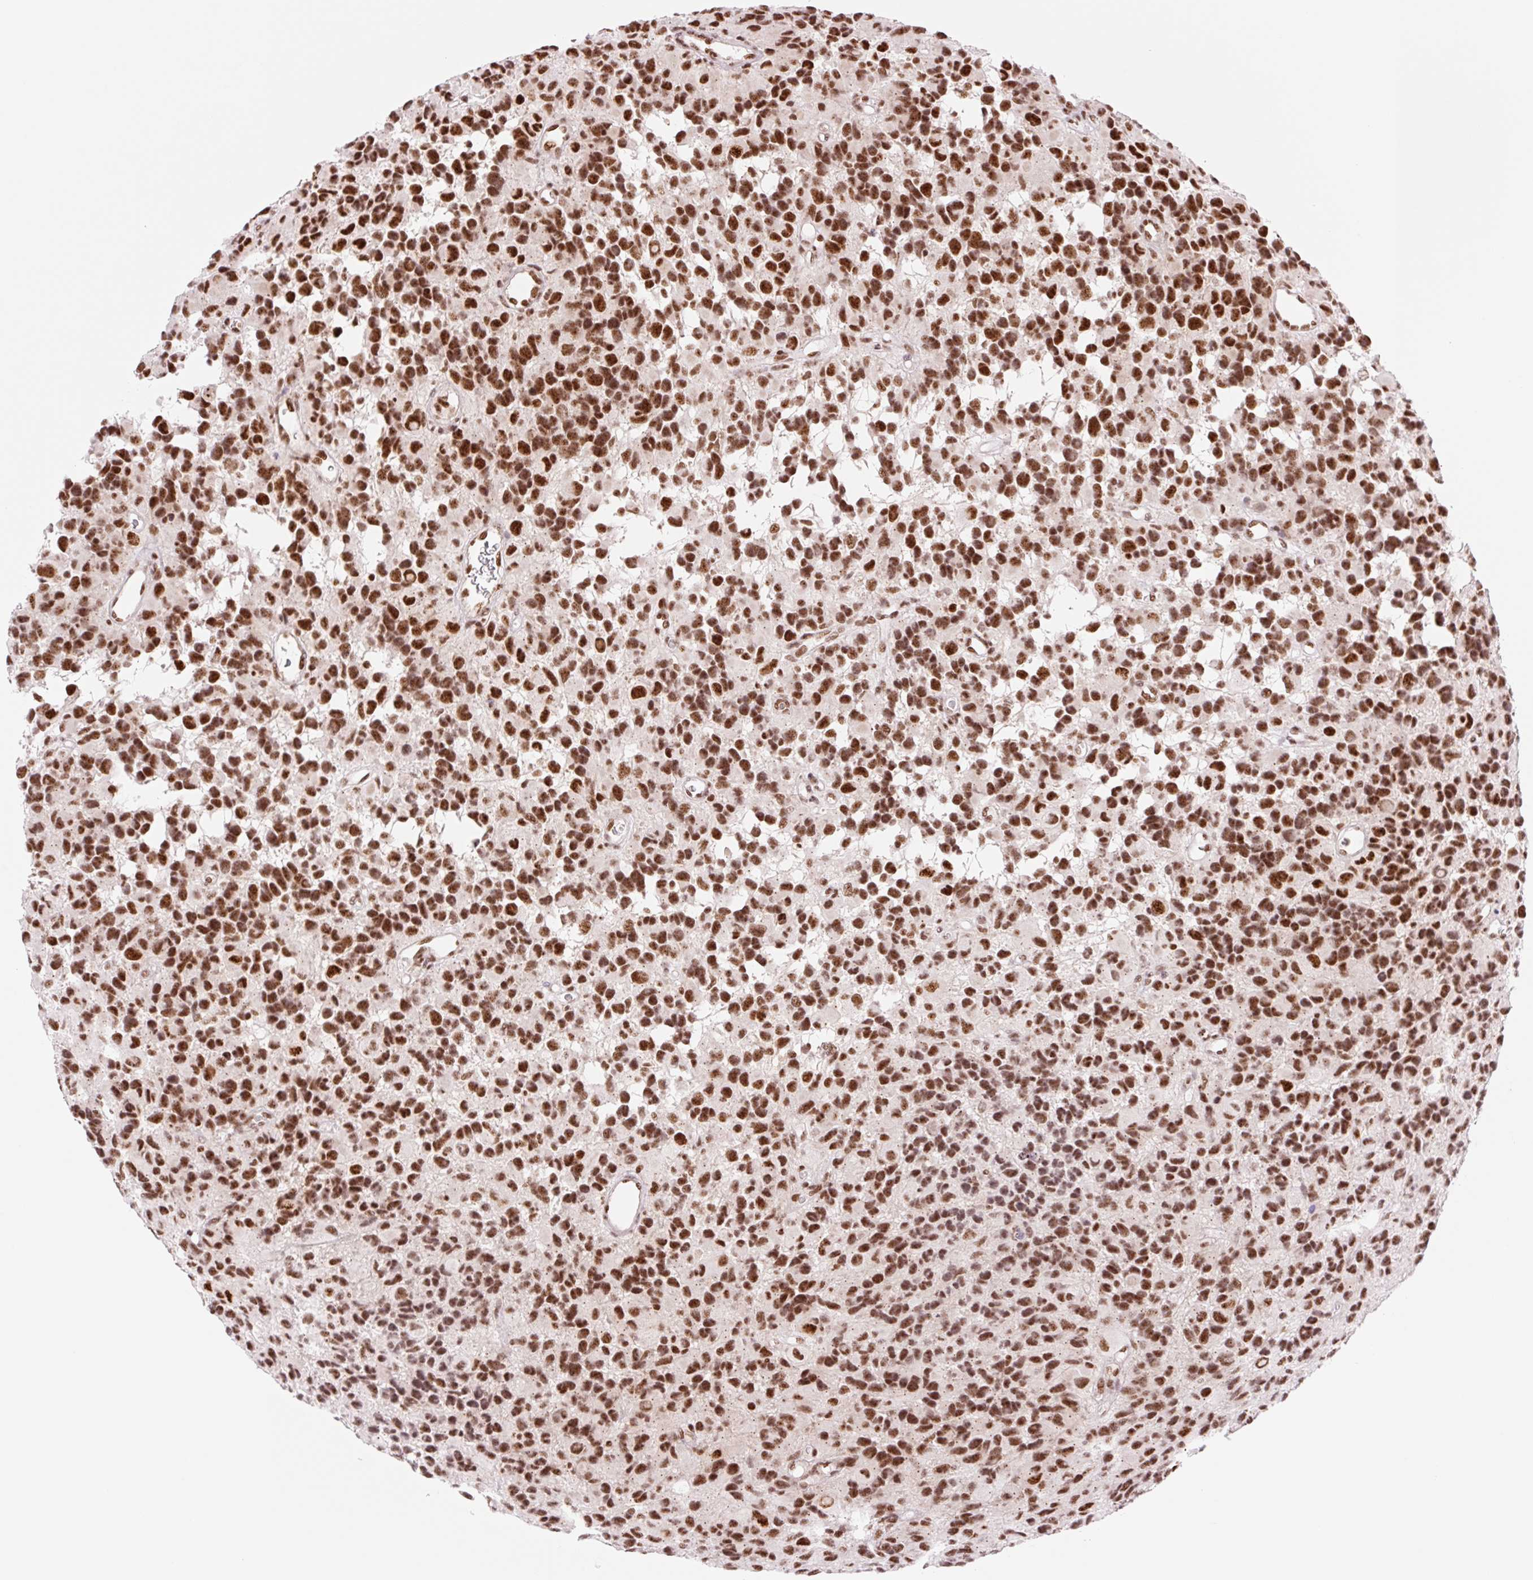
{"staining": {"intensity": "strong", "quantity": ">75%", "location": "nuclear"}, "tissue": "glioma", "cell_type": "Tumor cells", "image_type": "cancer", "snomed": [{"axis": "morphology", "description": "Glioma, malignant, High grade"}, {"axis": "topography", "description": "Brain"}], "caption": "A histopathology image of human glioma stained for a protein exhibits strong nuclear brown staining in tumor cells.", "gene": "PRDM11", "patient": {"sex": "male", "age": 77}}